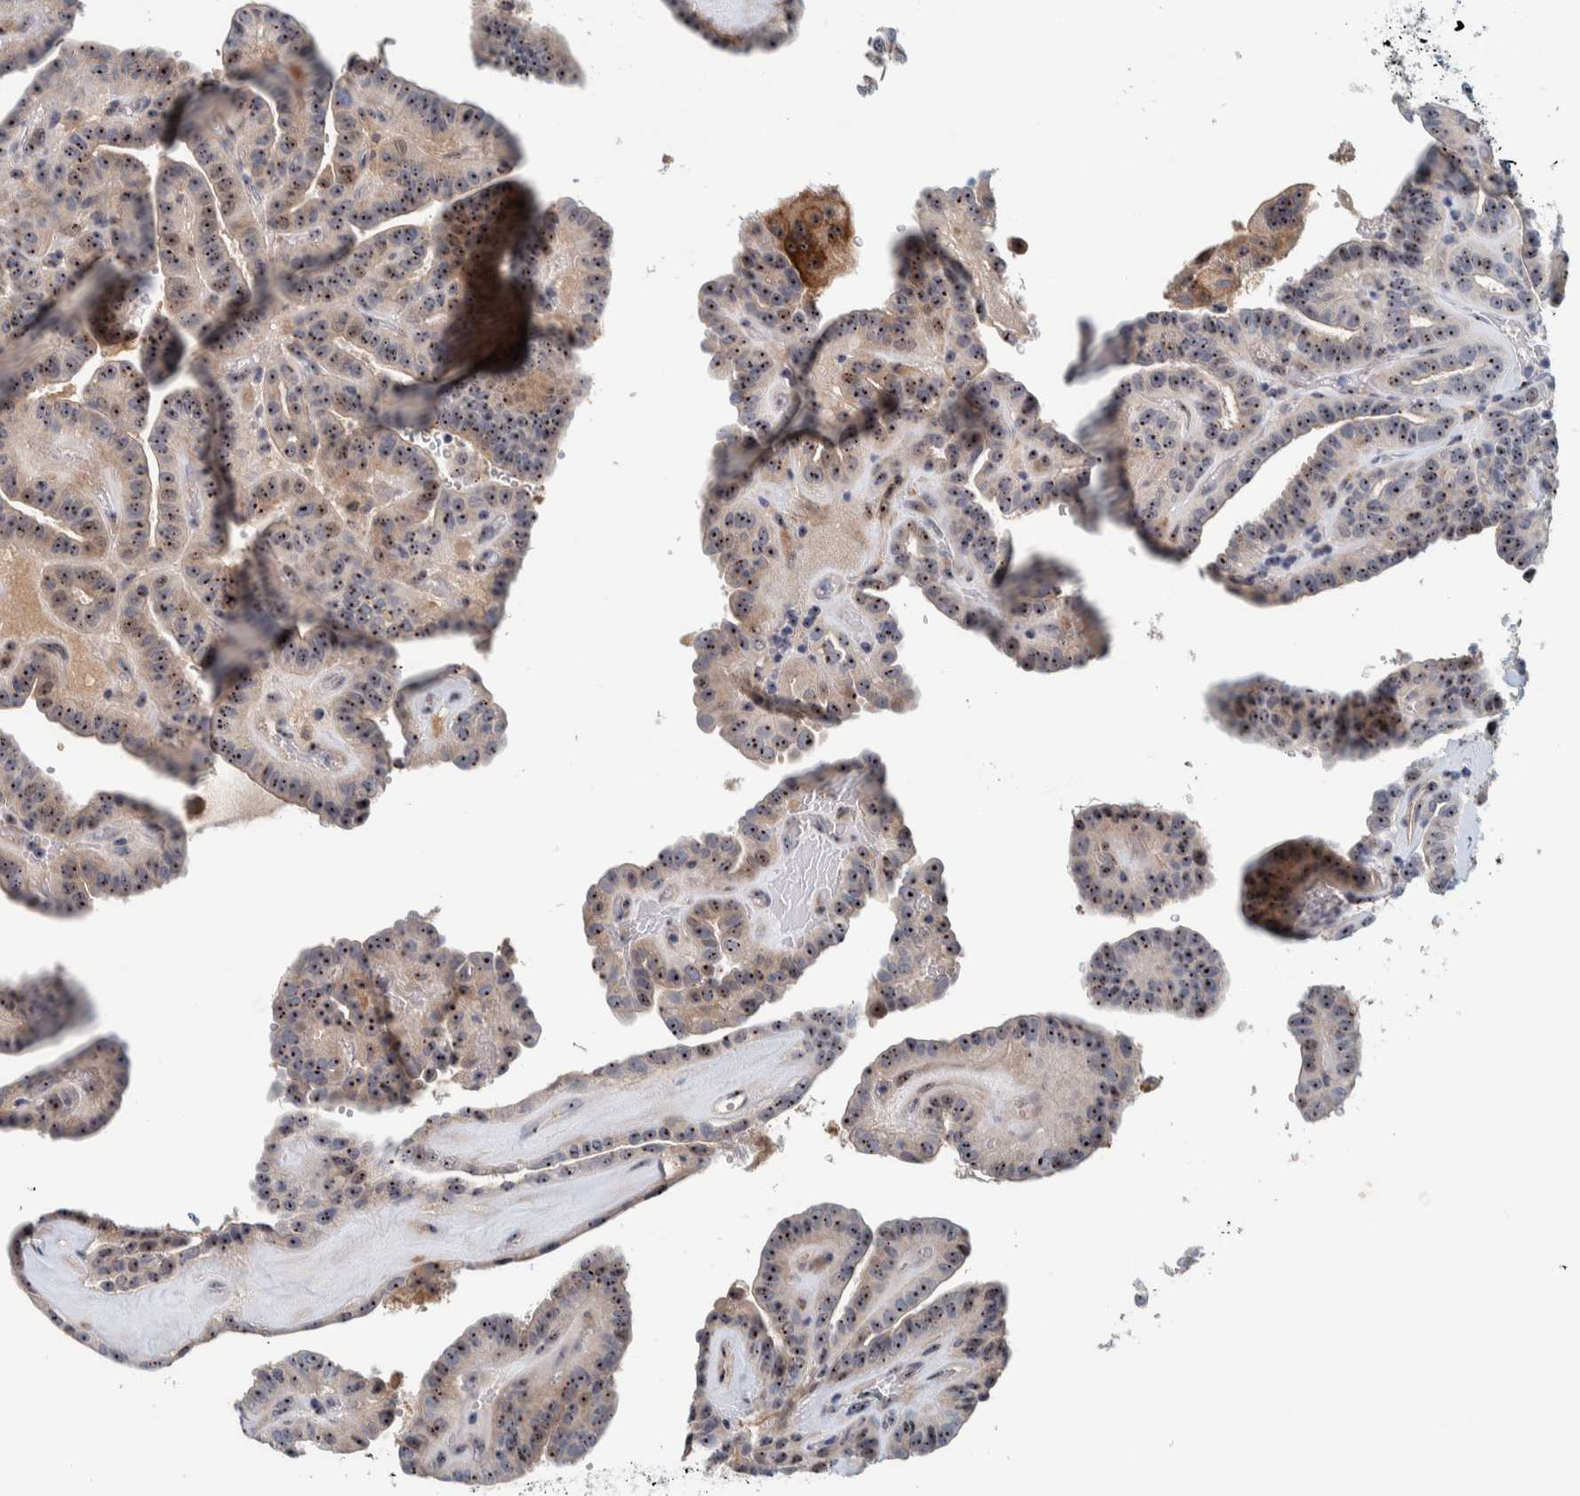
{"staining": {"intensity": "strong", "quantity": ">75%", "location": "nuclear"}, "tissue": "thyroid cancer", "cell_type": "Tumor cells", "image_type": "cancer", "snomed": [{"axis": "morphology", "description": "Papillary adenocarcinoma, NOS"}, {"axis": "topography", "description": "Thyroid gland"}], "caption": "Thyroid cancer (papillary adenocarcinoma) tissue exhibits strong nuclear positivity in approximately >75% of tumor cells, visualized by immunohistochemistry.", "gene": "NOL11", "patient": {"sex": "male", "age": 77}}